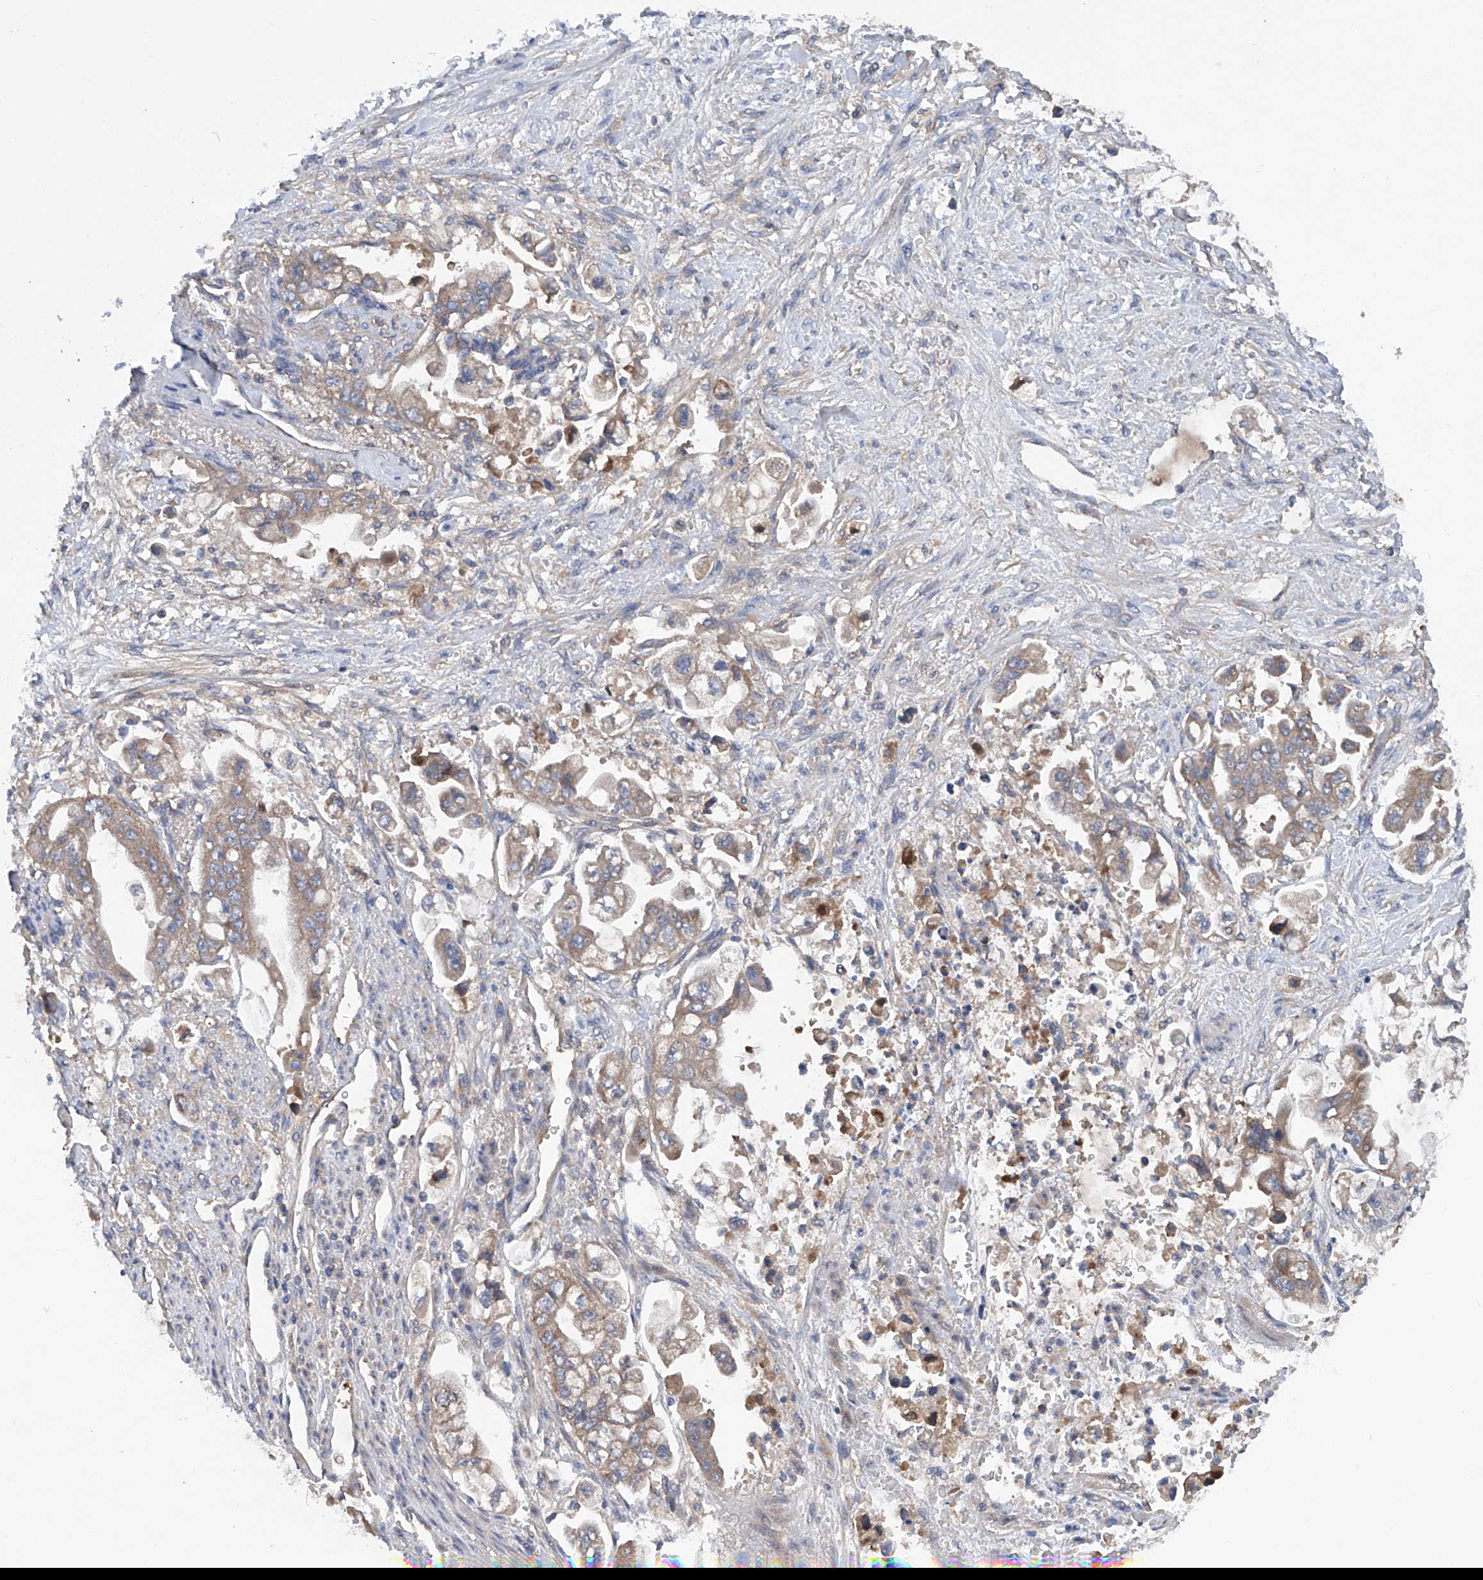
{"staining": {"intensity": "weak", "quantity": ">75%", "location": "cytoplasmic/membranous"}, "tissue": "stomach cancer", "cell_type": "Tumor cells", "image_type": "cancer", "snomed": [{"axis": "morphology", "description": "Adenocarcinoma, NOS"}, {"axis": "topography", "description": "Stomach"}], "caption": "Immunohistochemical staining of human stomach adenocarcinoma shows weak cytoplasmic/membranous protein staining in approximately >75% of tumor cells.", "gene": "ASCC3", "patient": {"sex": "male", "age": 62}}